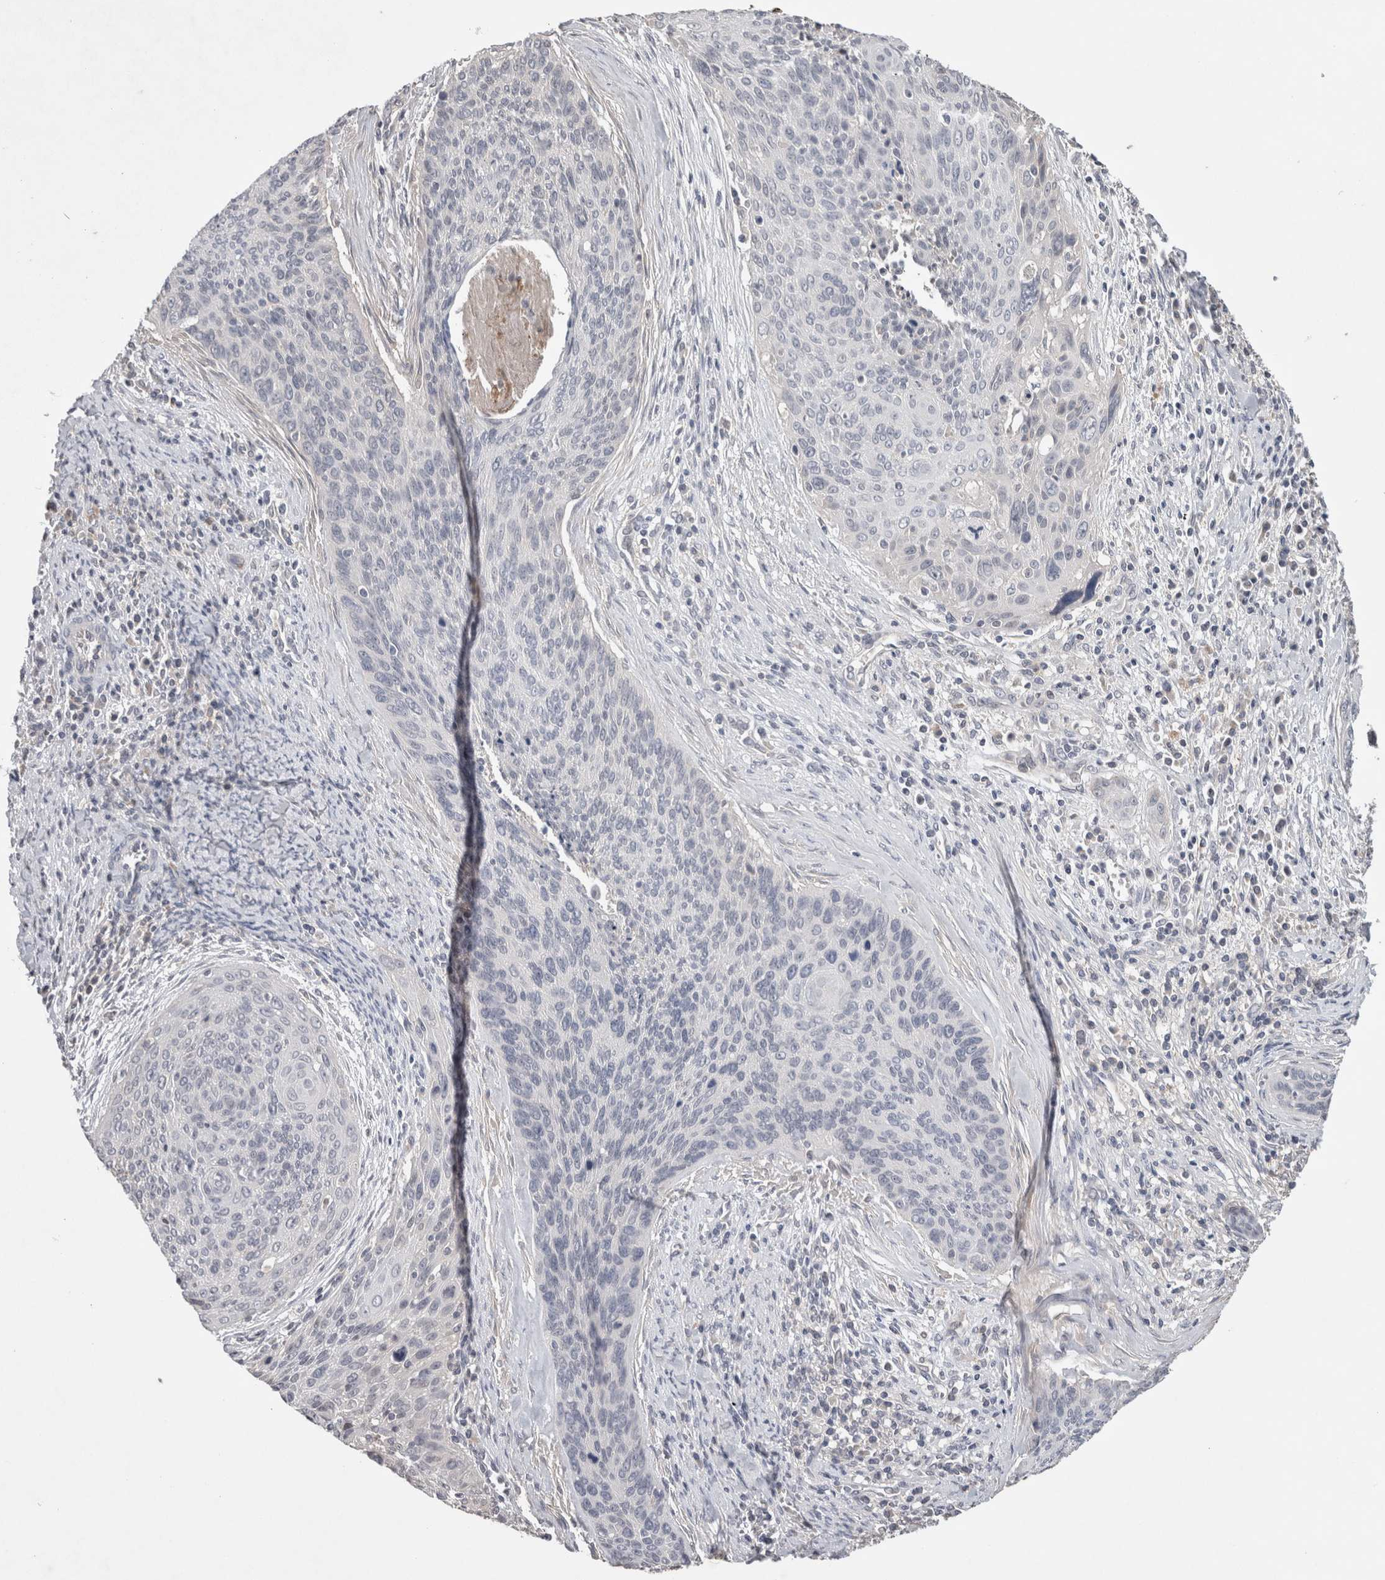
{"staining": {"intensity": "negative", "quantity": "none", "location": "none"}, "tissue": "cervical cancer", "cell_type": "Tumor cells", "image_type": "cancer", "snomed": [{"axis": "morphology", "description": "Squamous cell carcinoma, NOS"}, {"axis": "topography", "description": "Cervix"}], "caption": "IHC of cervical cancer (squamous cell carcinoma) demonstrates no staining in tumor cells. (Immunohistochemistry, brightfield microscopy, high magnification).", "gene": "TRIM5", "patient": {"sex": "female", "age": 55}}